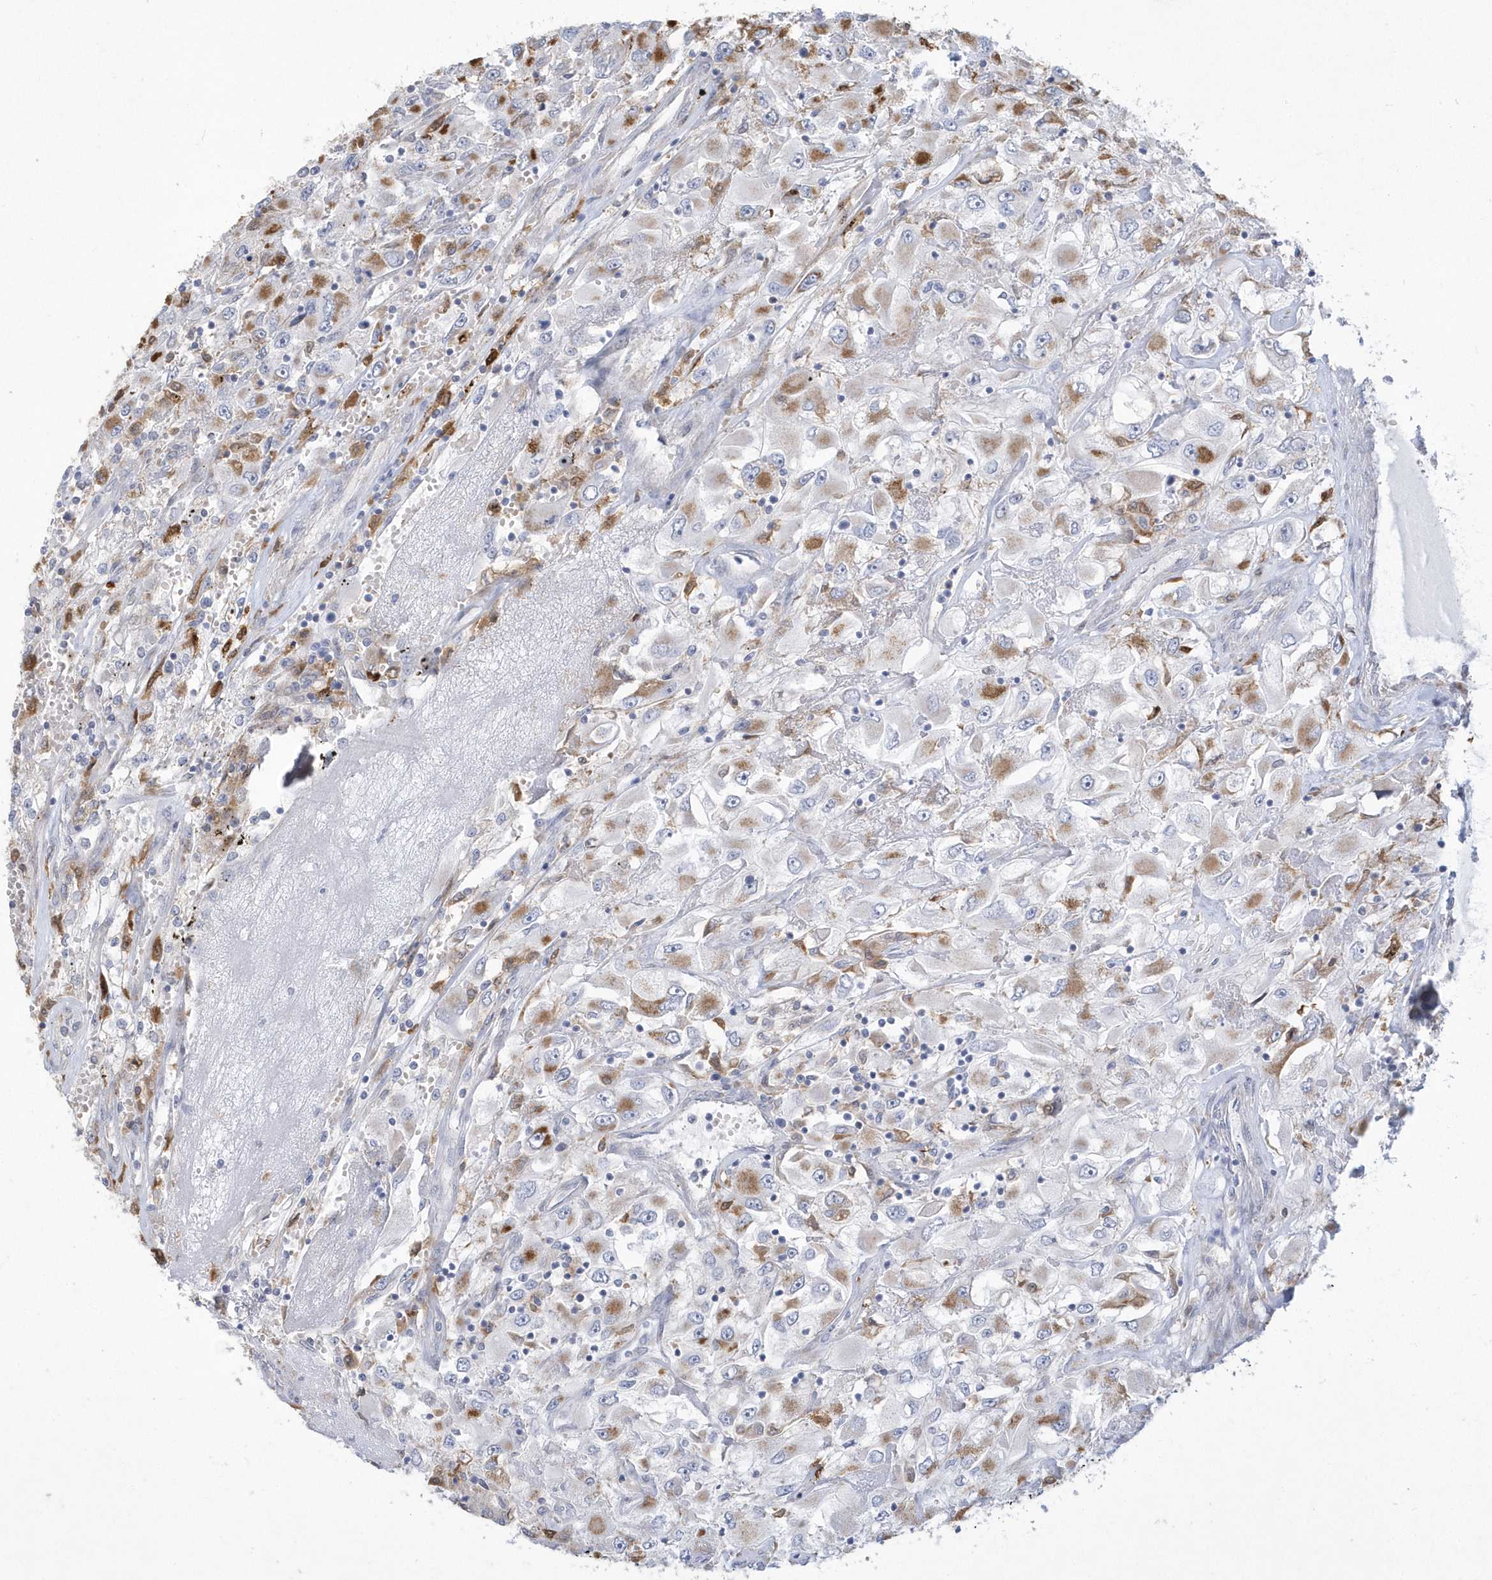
{"staining": {"intensity": "moderate", "quantity": "25%-75%", "location": "cytoplasmic/membranous"}, "tissue": "renal cancer", "cell_type": "Tumor cells", "image_type": "cancer", "snomed": [{"axis": "morphology", "description": "Adenocarcinoma, NOS"}, {"axis": "topography", "description": "Kidney"}], "caption": "High-magnification brightfield microscopy of renal cancer (adenocarcinoma) stained with DAB (3,3'-diaminobenzidine) (brown) and counterstained with hematoxylin (blue). tumor cells exhibit moderate cytoplasmic/membranous expression is seen in approximately25%-75% of cells.", "gene": "TSPEAR", "patient": {"sex": "female", "age": 52}}